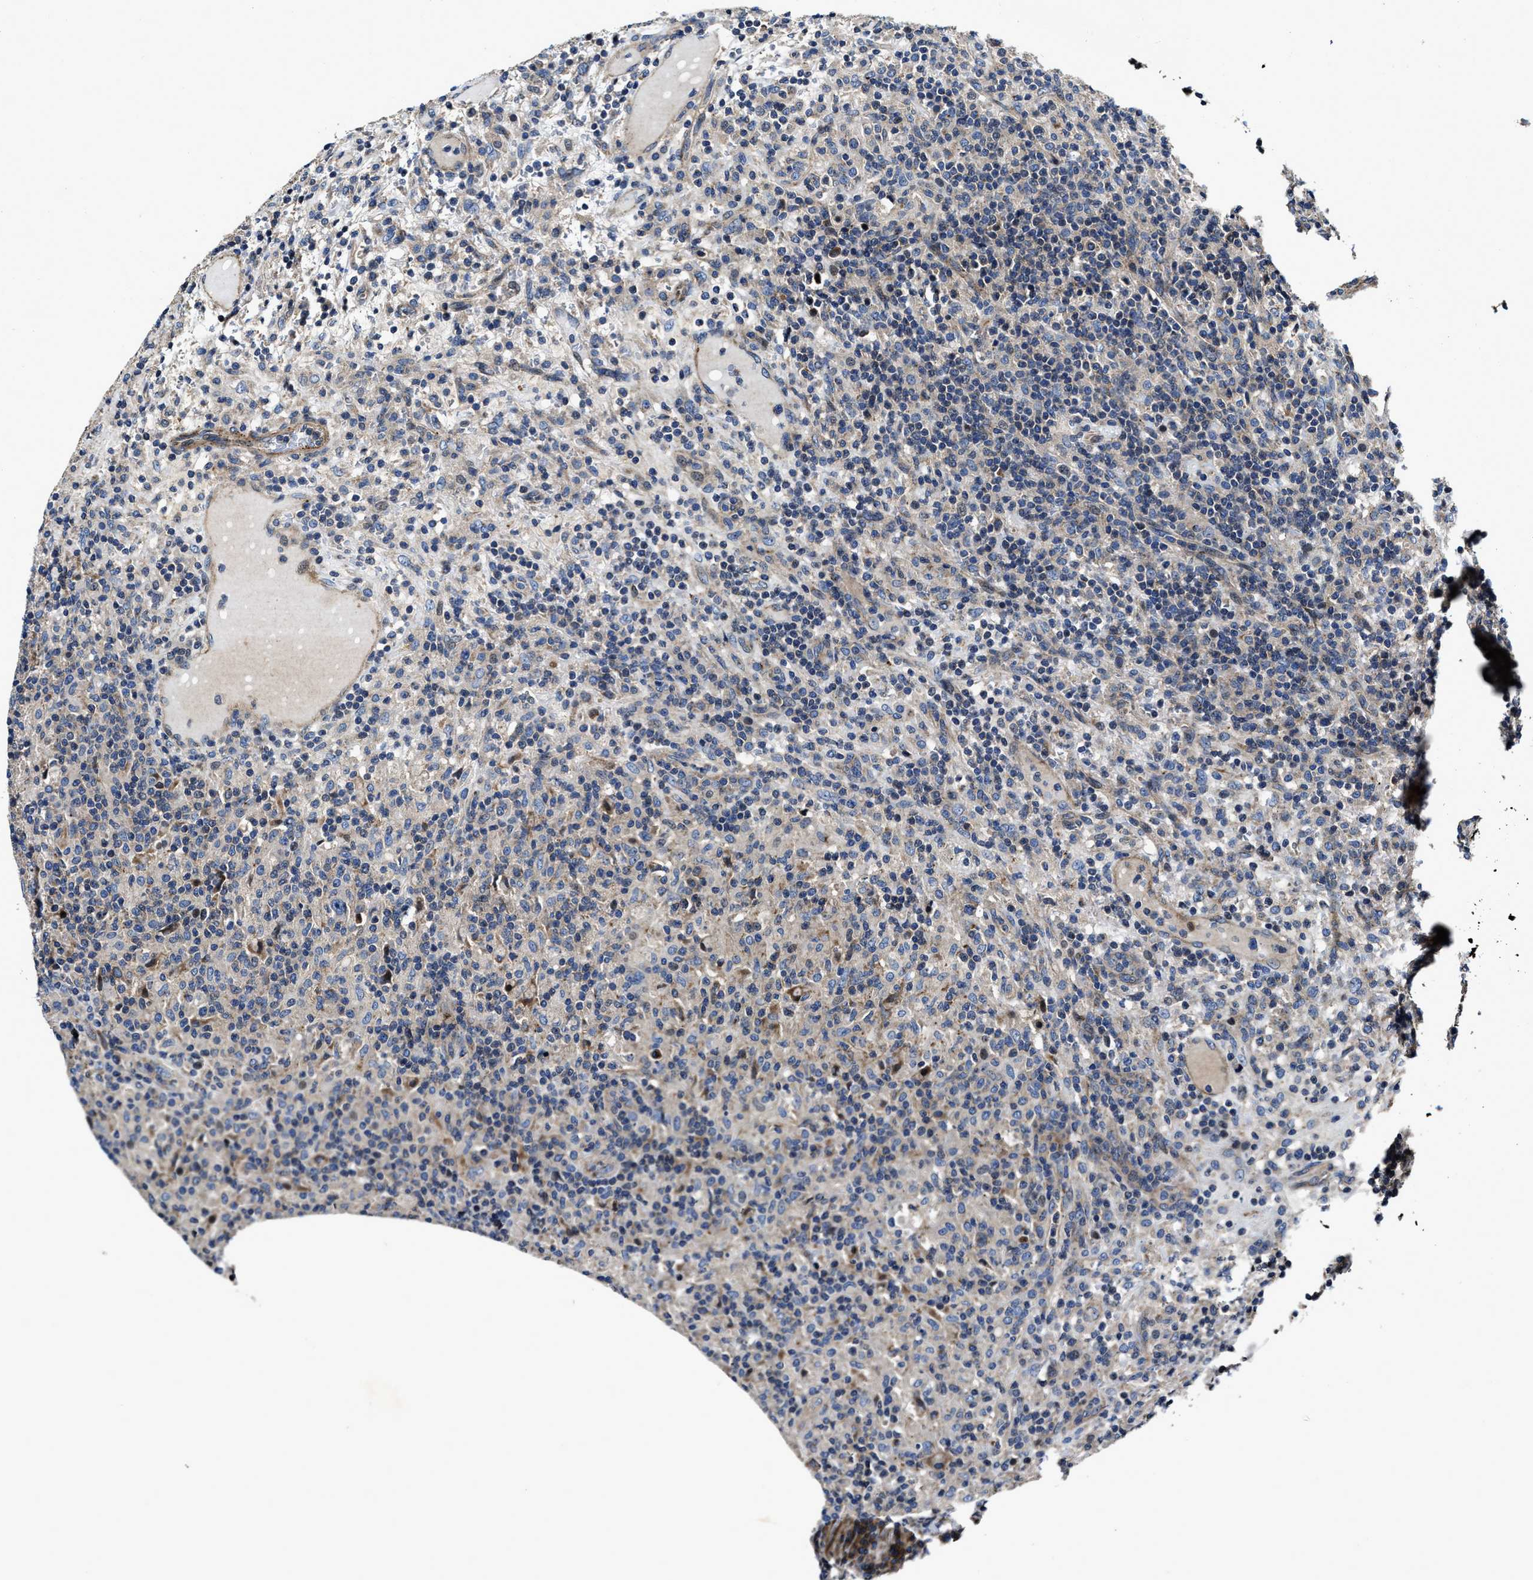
{"staining": {"intensity": "negative", "quantity": "none", "location": "none"}, "tissue": "lymphoma", "cell_type": "Tumor cells", "image_type": "cancer", "snomed": [{"axis": "morphology", "description": "Hodgkin's disease, NOS"}, {"axis": "topography", "description": "Lymph node"}], "caption": "Histopathology image shows no protein staining in tumor cells of Hodgkin's disease tissue.", "gene": "PTAR1", "patient": {"sex": "male", "age": 70}}